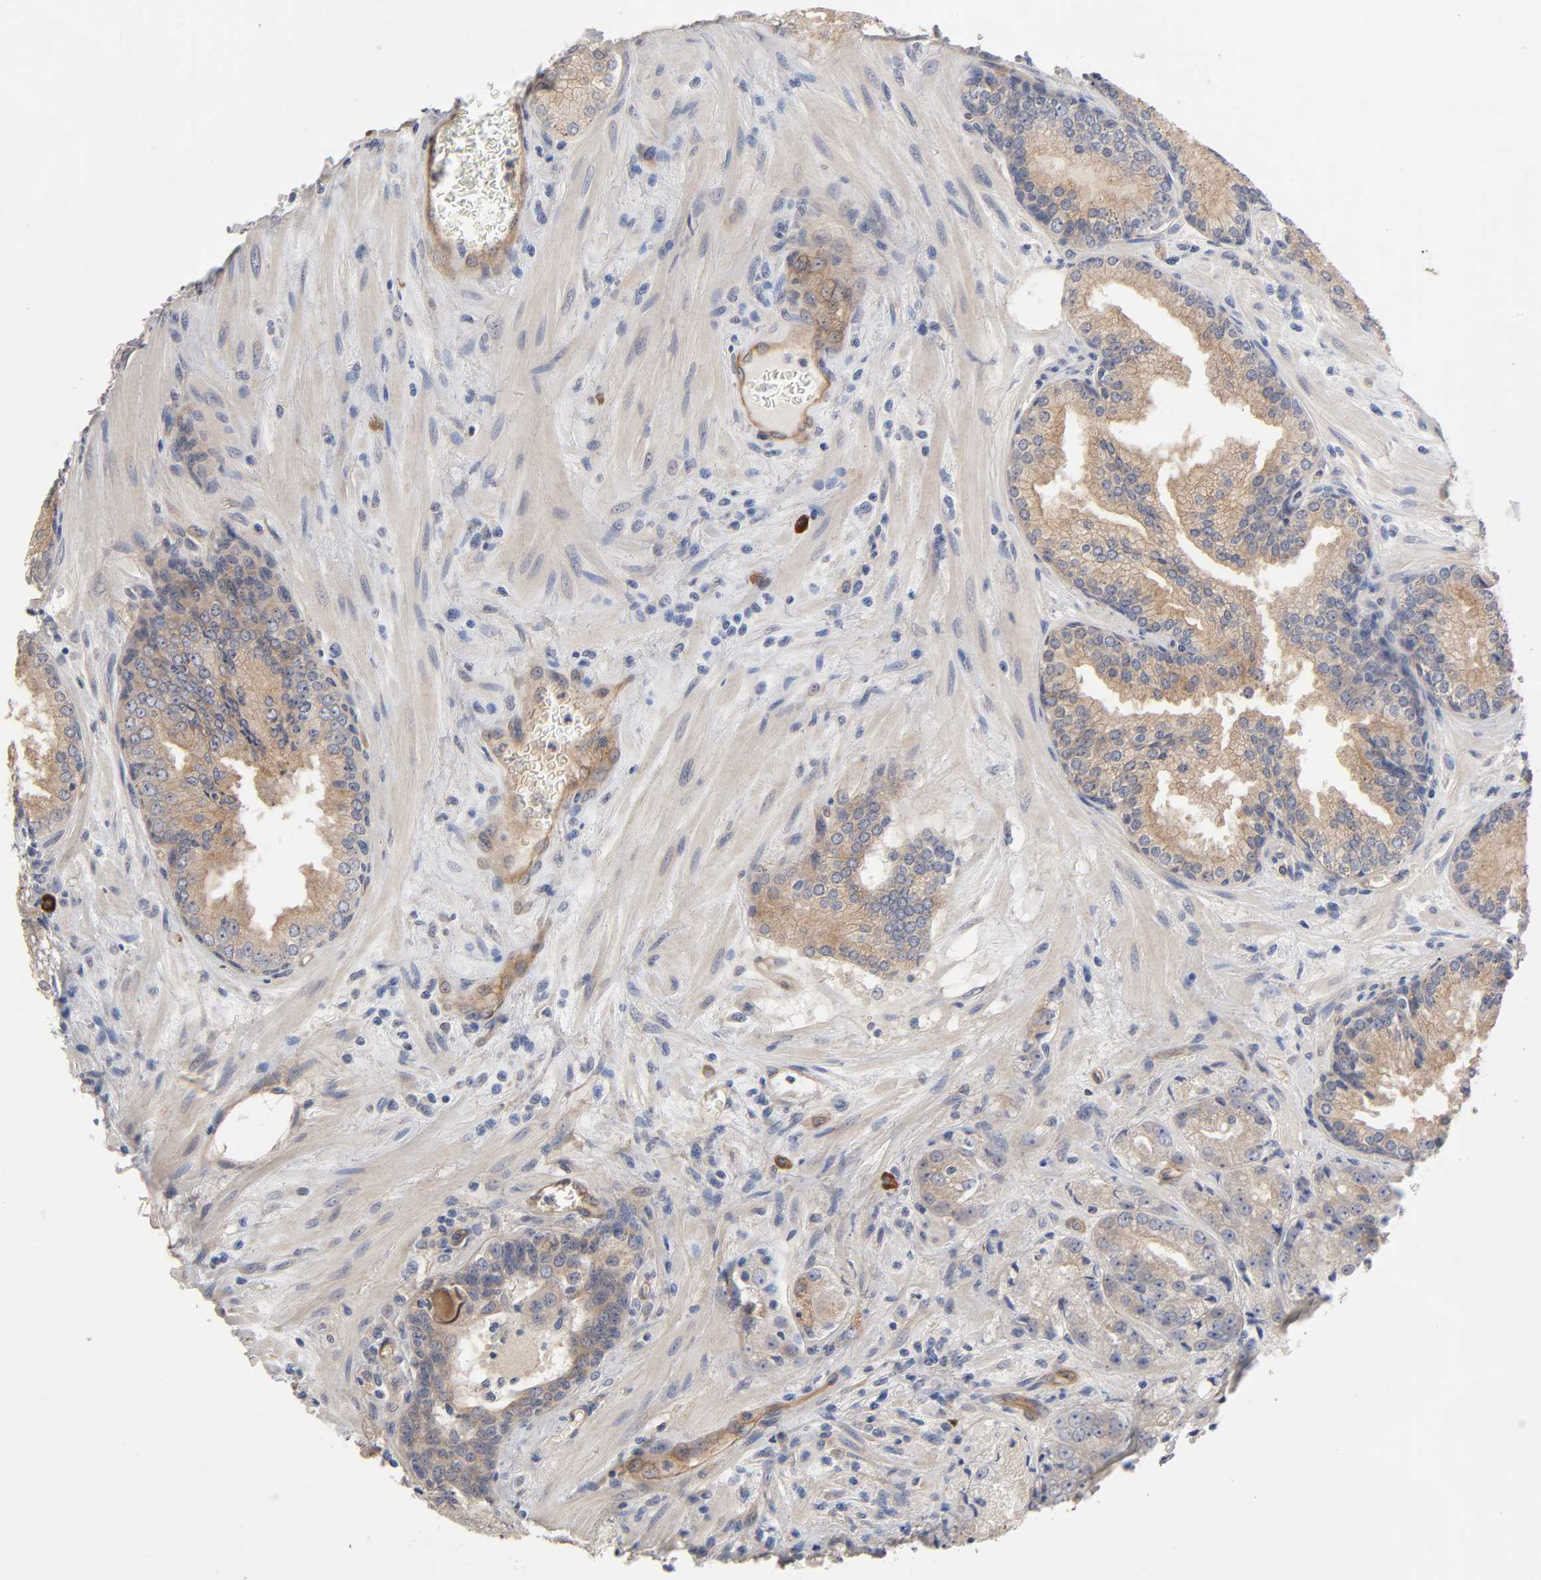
{"staining": {"intensity": "weak", "quantity": ">75%", "location": "cytoplasmic/membranous"}, "tissue": "prostate cancer", "cell_type": "Tumor cells", "image_type": "cancer", "snomed": [{"axis": "morphology", "description": "Adenocarcinoma, Low grade"}, {"axis": "topography", "description": "Prostate"}], "caption": "A photomicrograph showing weak cytoplasmic/membranous expression in approximately >75% of tumor cells in low-grade adenocarcinoma (prostate), as visualized by brown immunohistochemical staining.", "gene": "RAB13", "patient": {"sex": "male", "age": 60}}